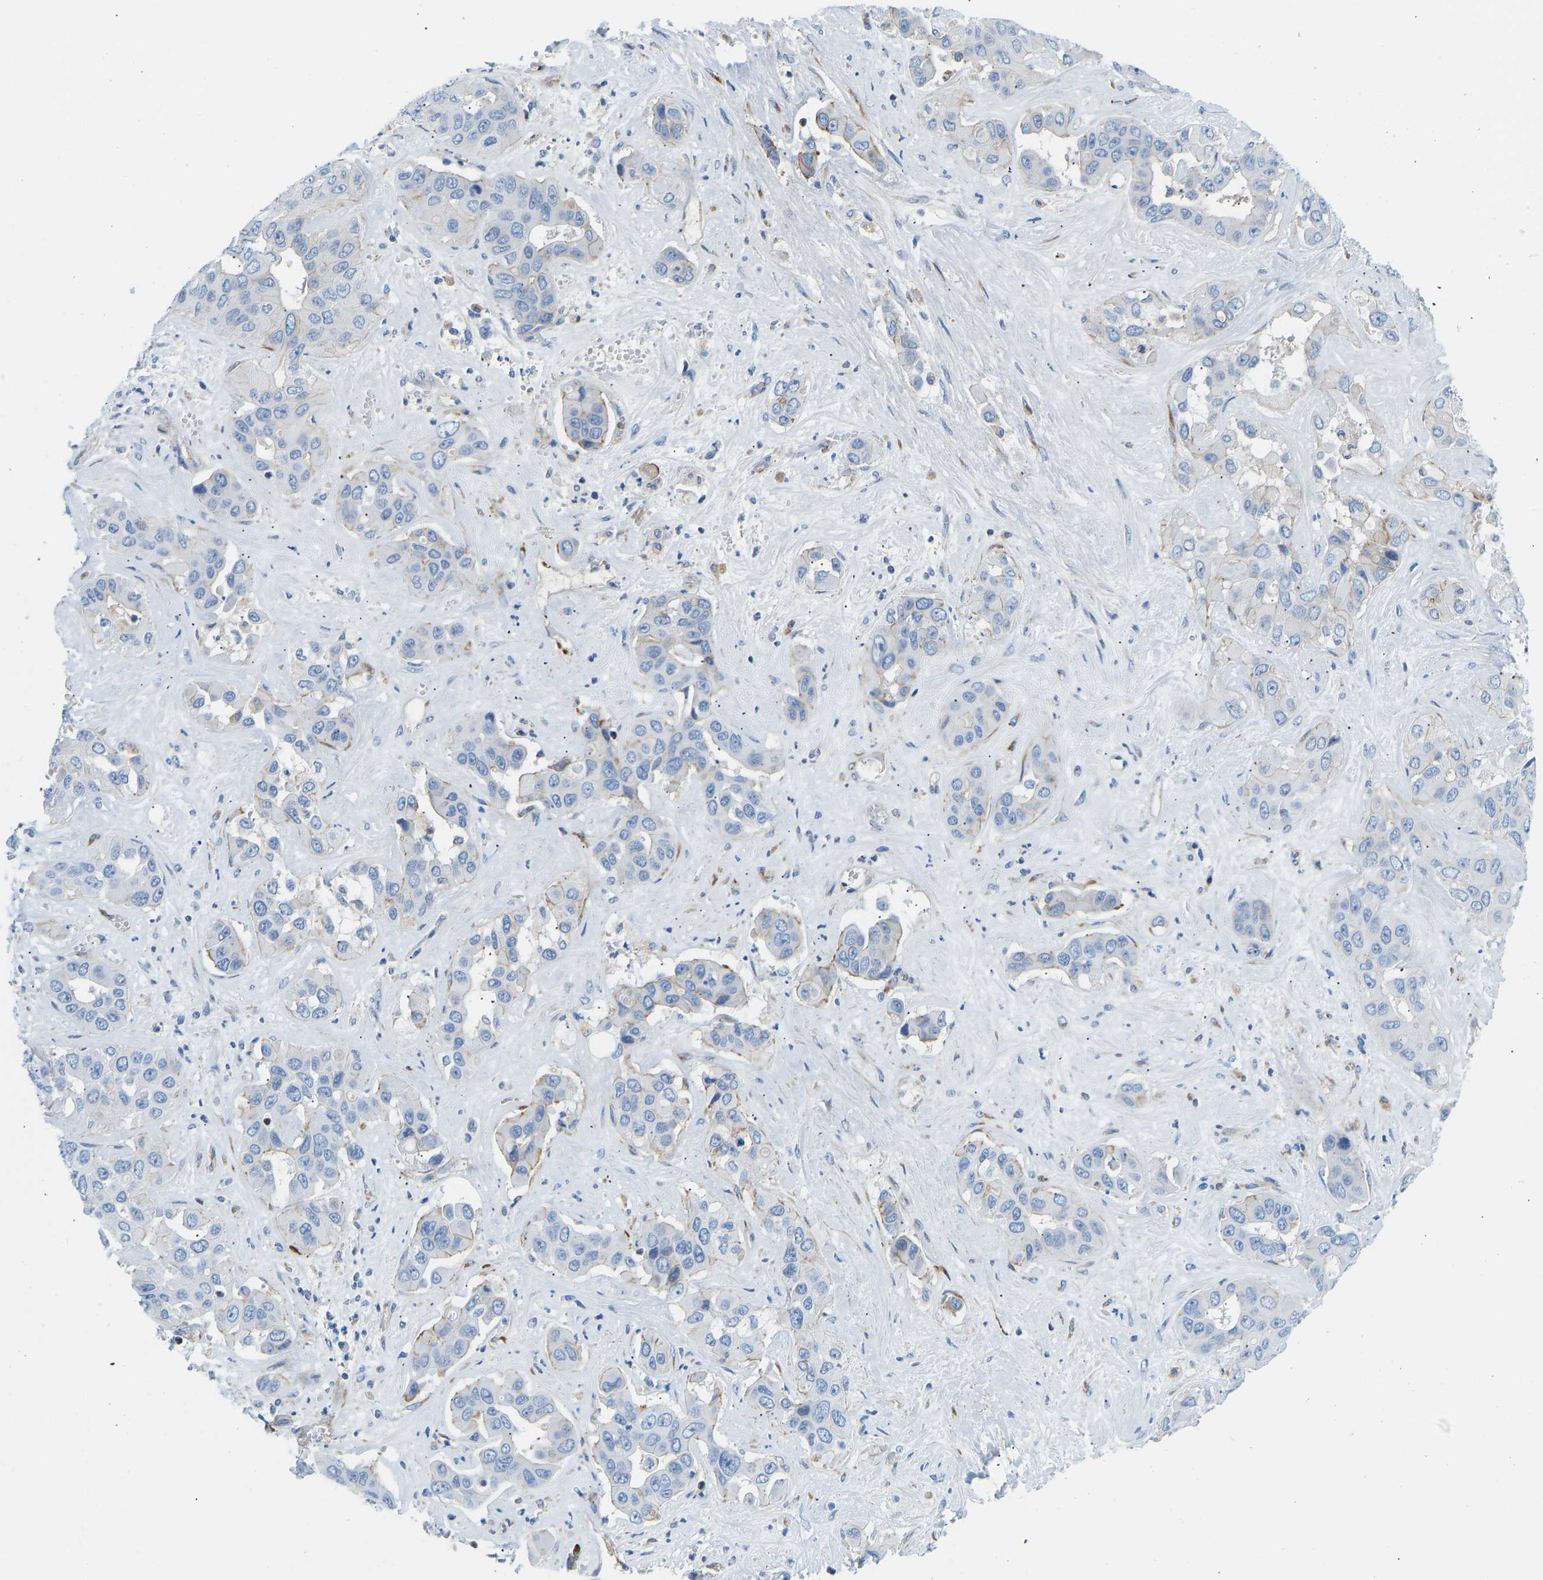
{"staining": {"intensity": "negative", "quantity": "none", "location": "none"}, "tissue": "liver cancer", "cell_type": "Tumor cells", "image_type": "cancer", "snomed": [{"axis": "morphology", "description": "Cholangiocarcinoma"}, {"axis": "topography", "description": "Liver"}], "caption": "IHC photomicrograph of cholangiocarcinoma (liver) stained for a protein (brown), which exhibits no positivity in tumor cells.", "gene": "COL15A1", "patient": {"sex": "female", "age": 52}}